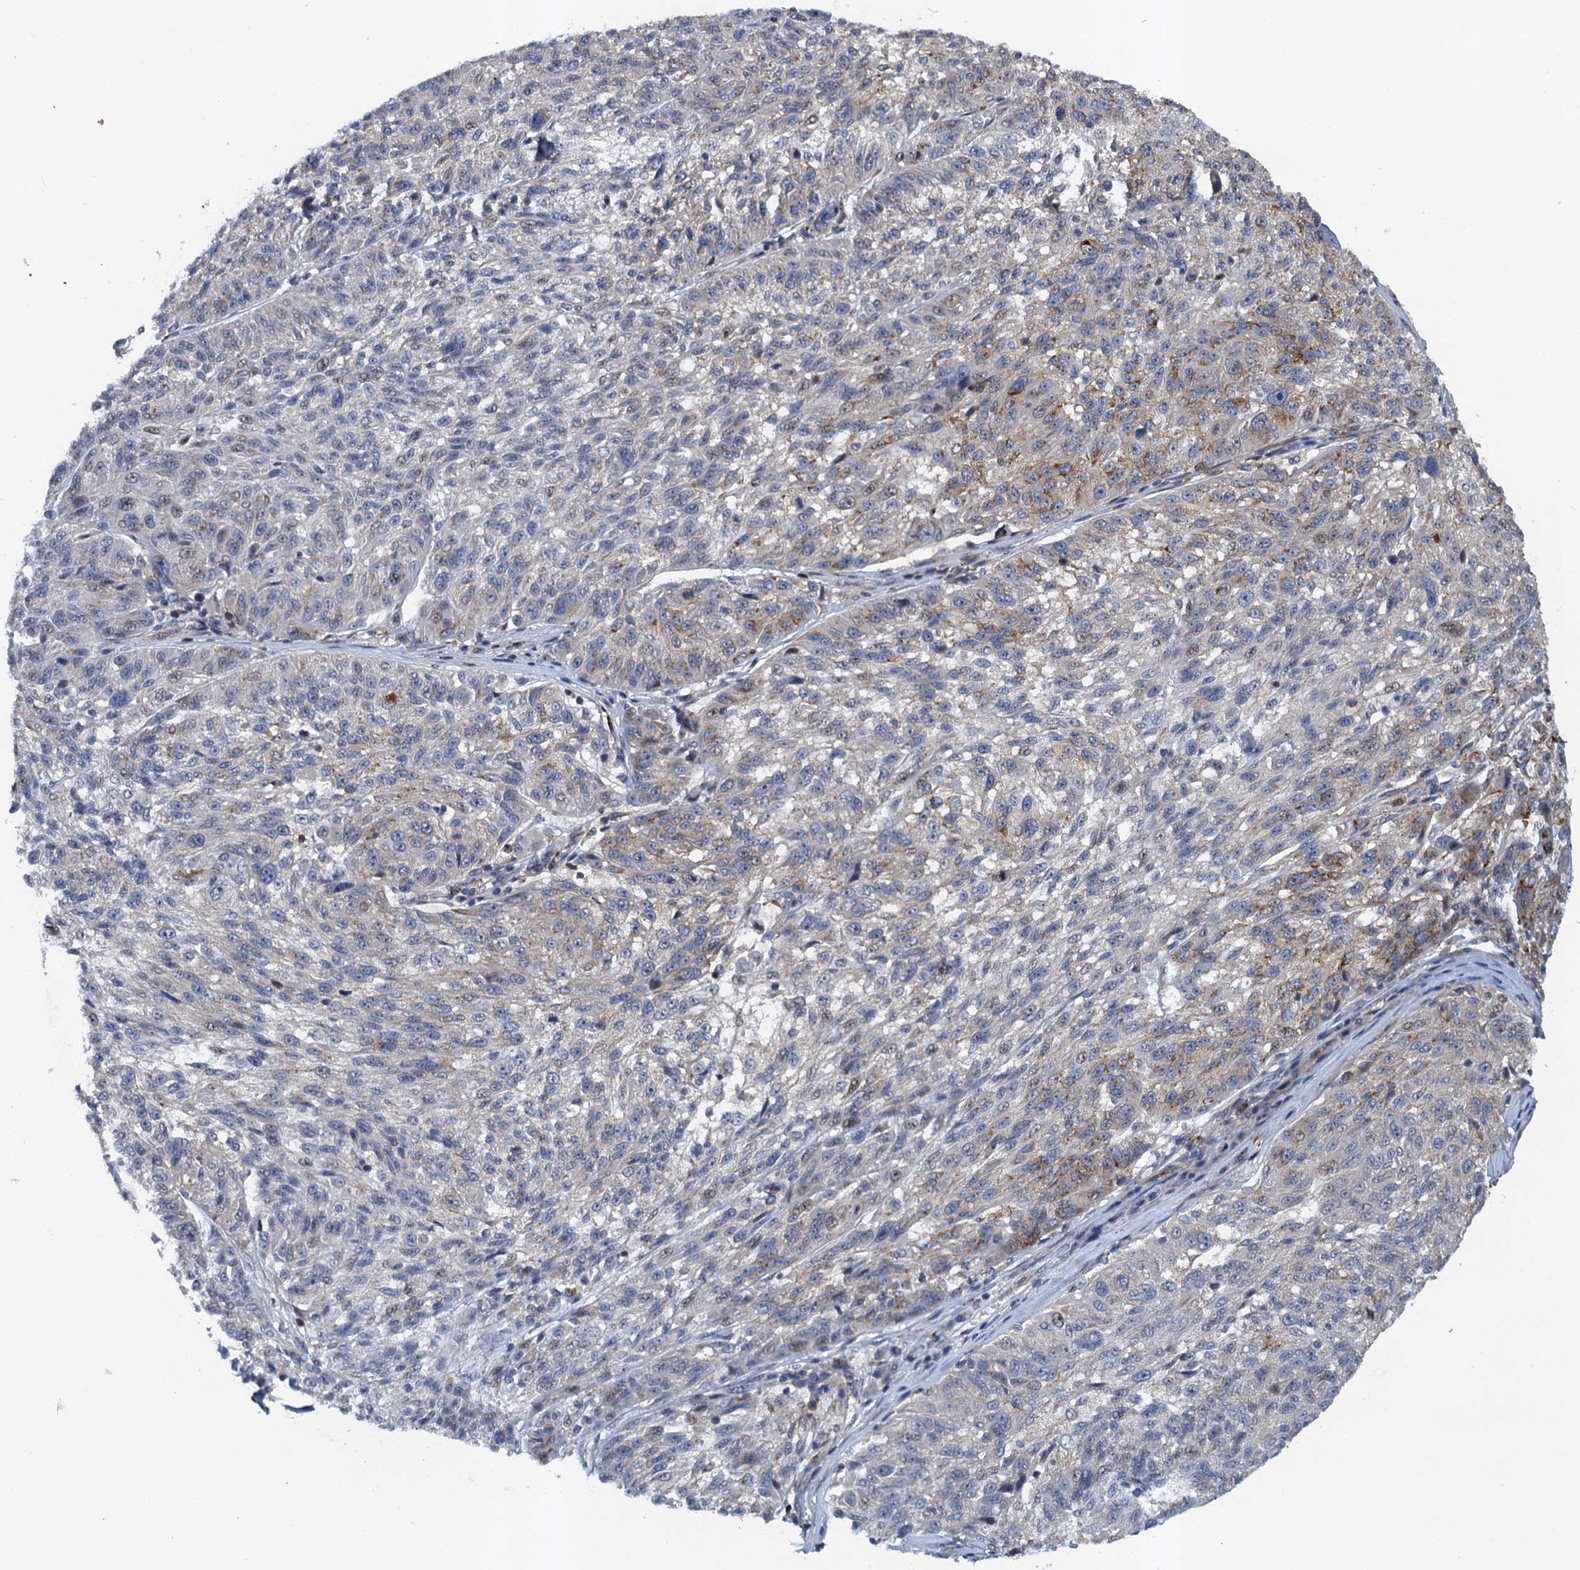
{"staining": {"intensity": "moderate", "quantity": "<25%", "location": "cytoplasmic/membranous"}, "tissue": "melanoma", "cell_type": "Tumor cells", "image_type": "cancer", "snomed": [{"axis": "morphology", "description": "Malignant melanoma, NOS"}, {"axis": "topography", "description": "Skin"}], "caption": "Malignant melanoma stained for a protein reveals moderate cytoplasmic/membranous positivity in tumor cells.", "gene": "NBEA", "patient": {"sex": "male", "age": 53}}